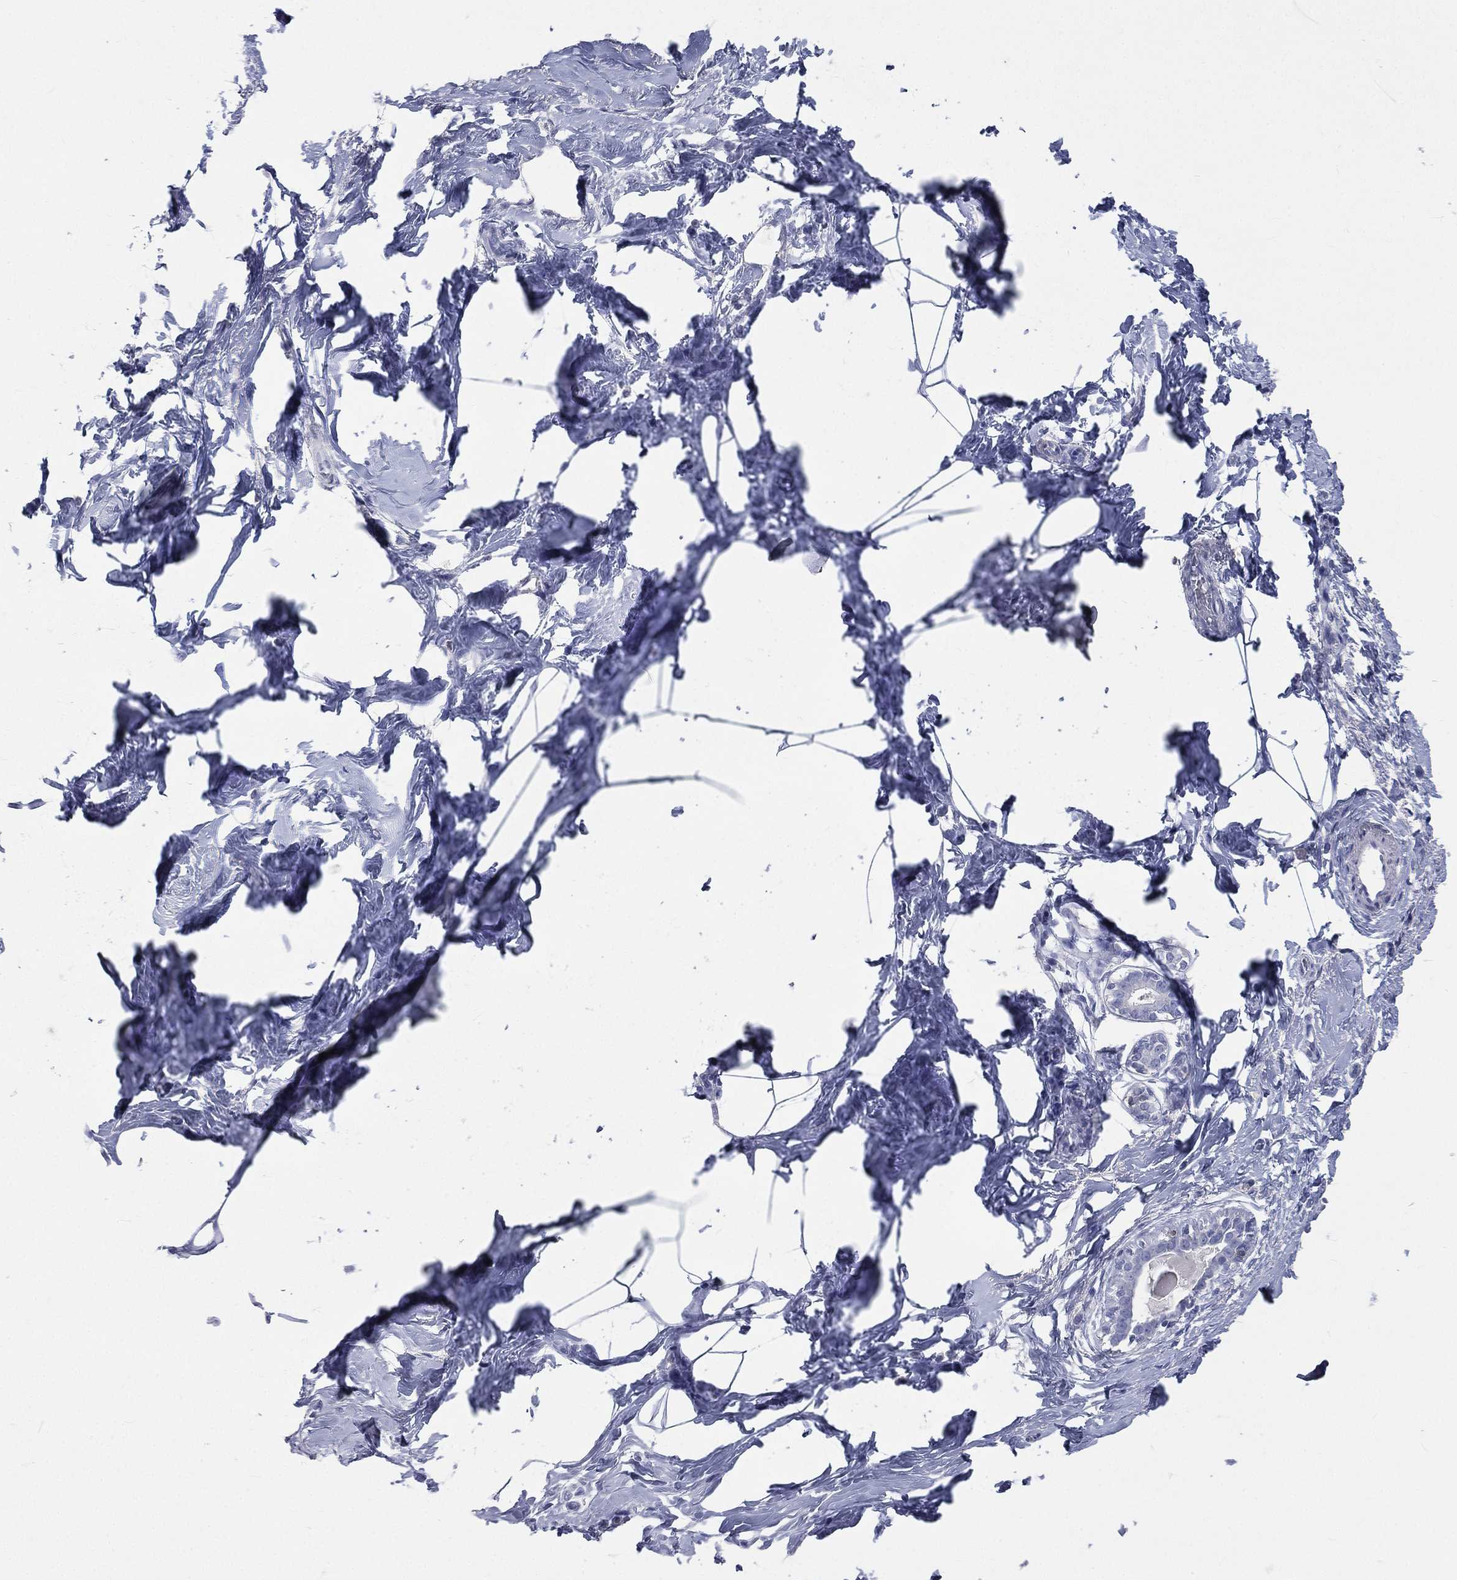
{"staining": {"intensity": "negative", "quantity": "none", "location": "none"}, "tissue": "breast", "cell_type": "Glandular cells", "image_type": "normal", "snomed": [{"axis": "morphology", "description": "Normal tissue, NOS"}, {"axis": "morphology", "description": "Lobular carcinoma, in situ"}, {"axis": "topography", "description": "Breast"}], "caption": "The immunohistochemistry (IHC) image has no significant positivity in glandular cells of breast.", "gene": "CD3D", "patient": {"sex": "female", "age": 35}}